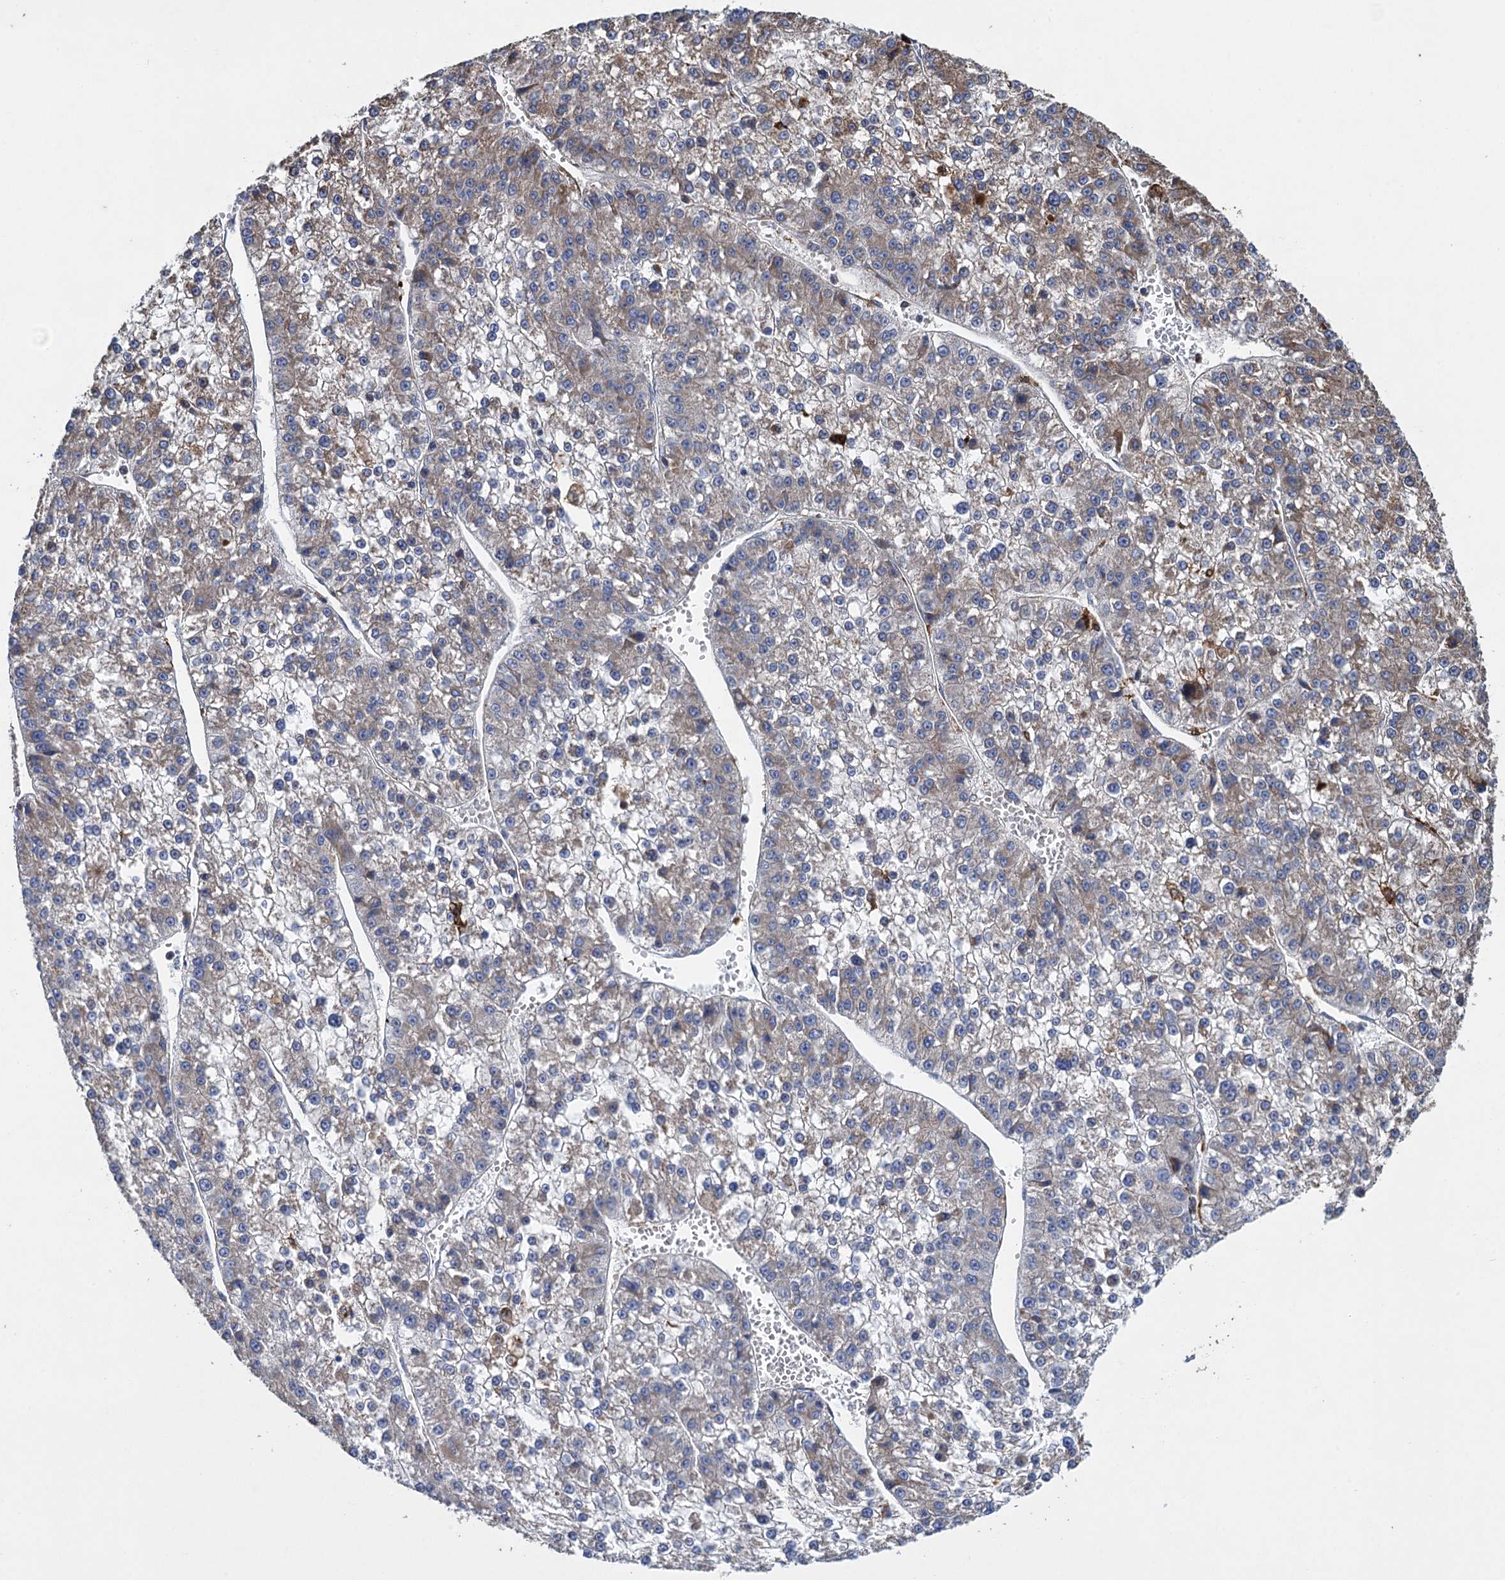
{"staining": {"intensity": "weak", "quantity": "<25%", "location": "cytoplasmic/membranous"}, "tissue": "liver cancer", "cell_type": "Tumor cells", "image_type": "cancer", "snomed": [{"axis": "morphology", "description": "Carcinoma, Hepatocellular, NOS"}, {"axis": "topography", "description": "Liver"}], "caption": "This is an immunohistochemistry micrograph of liver hepatocellular carcinoma. There is no staining in tumor cells.", "gene": "TXNDC11", "patient": {"sex": "female", "age": 73}}